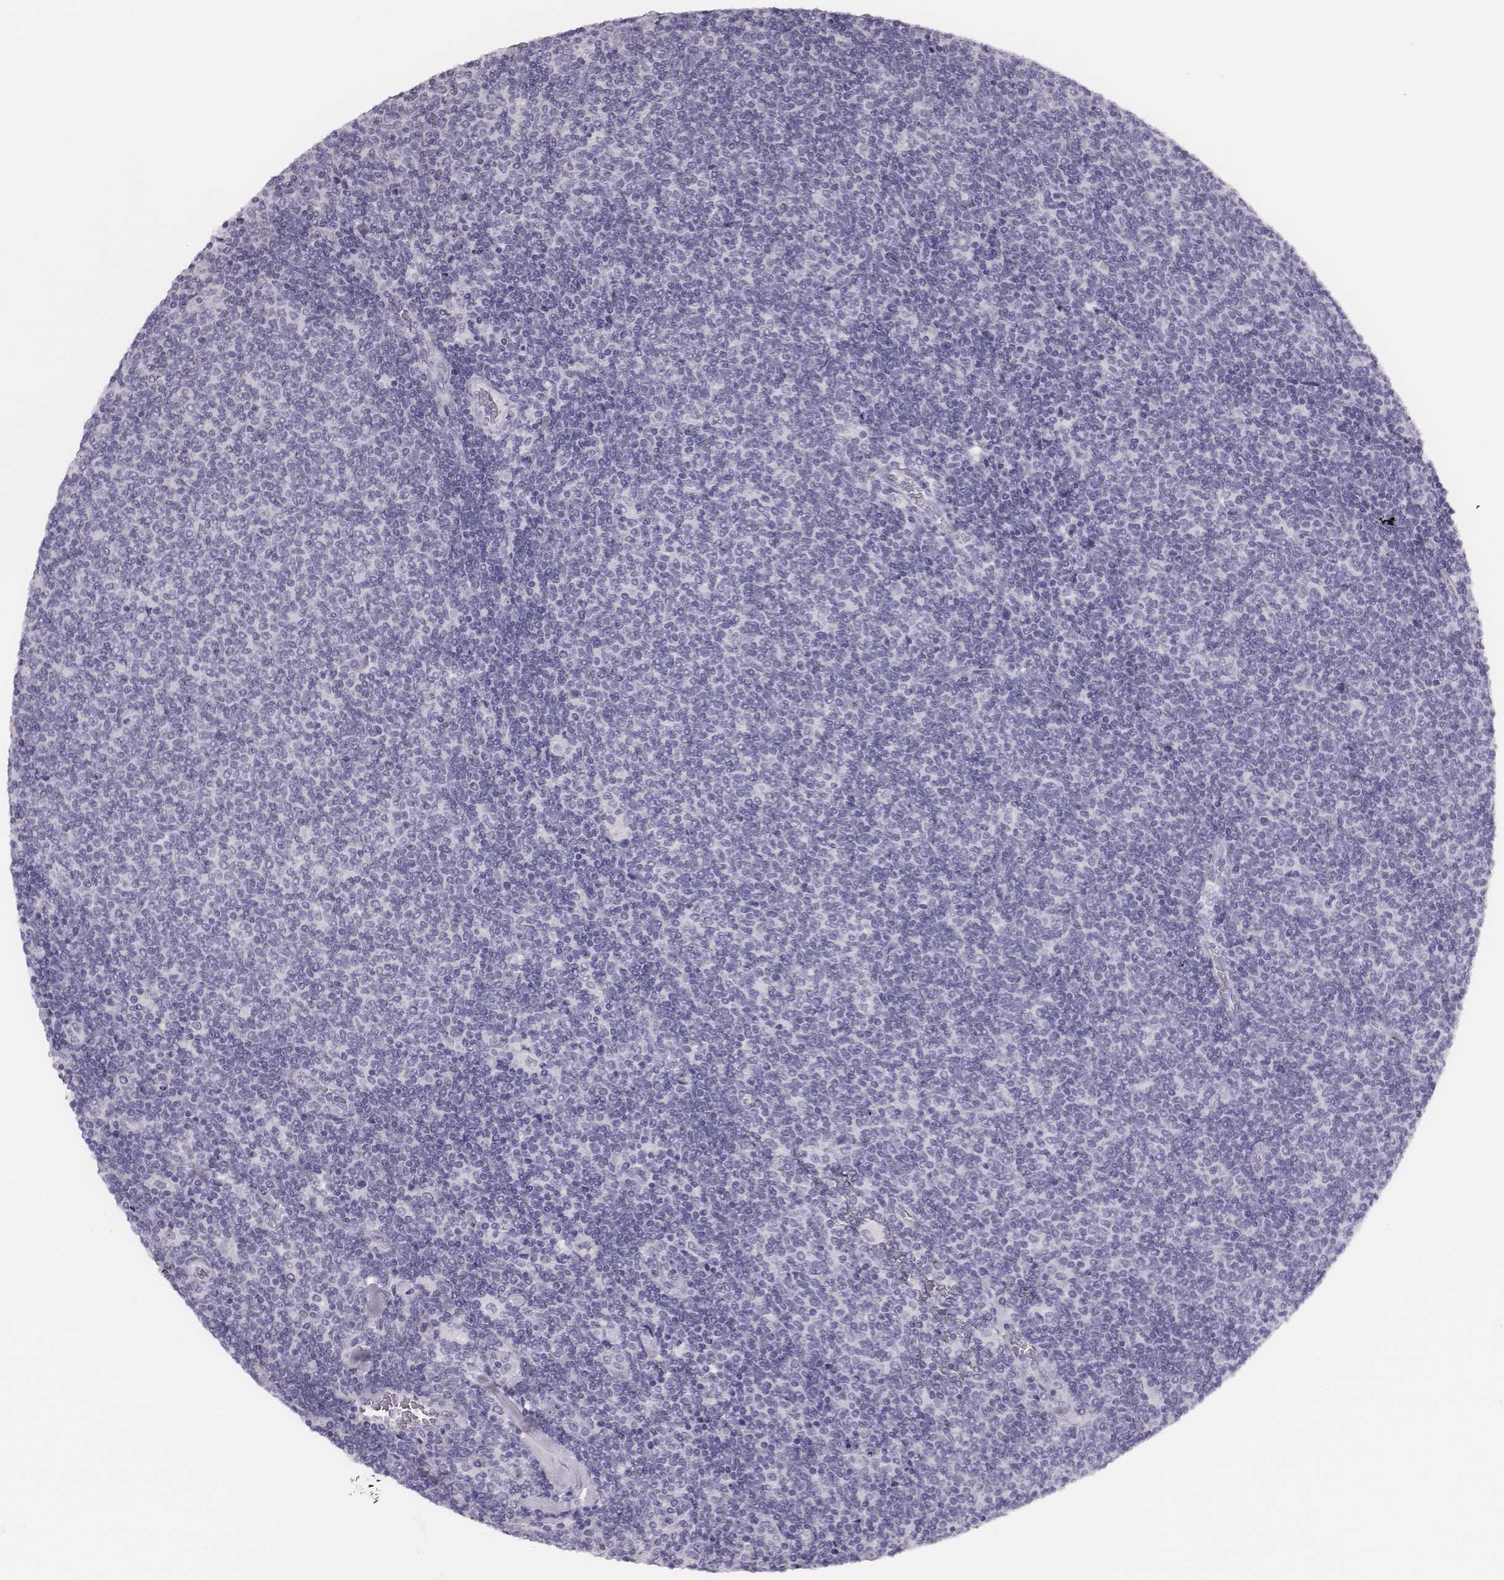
{"staining": {"intensity": "negative", "quantity": "none", "location": "none"}, "tissue": "lymphoma", "cell_type": "Tumor cells", "image_type": "cancer", "snomed": [{"axis": "morphology", "description": "Malignant lymphoma, non-Hodgkin's type, Low grade"}, {"axis": "topography", "description": "Lymph node"}], "caption": "Tumor cells show no significant protein expression in lymphoma. (DAB (3,3'-diaminobenzidine) immunohistochemistry visualized using brightfield microscopy, high magnification).", "gene": "H1-6", "patient": {"sex": "male", "age": 52}}